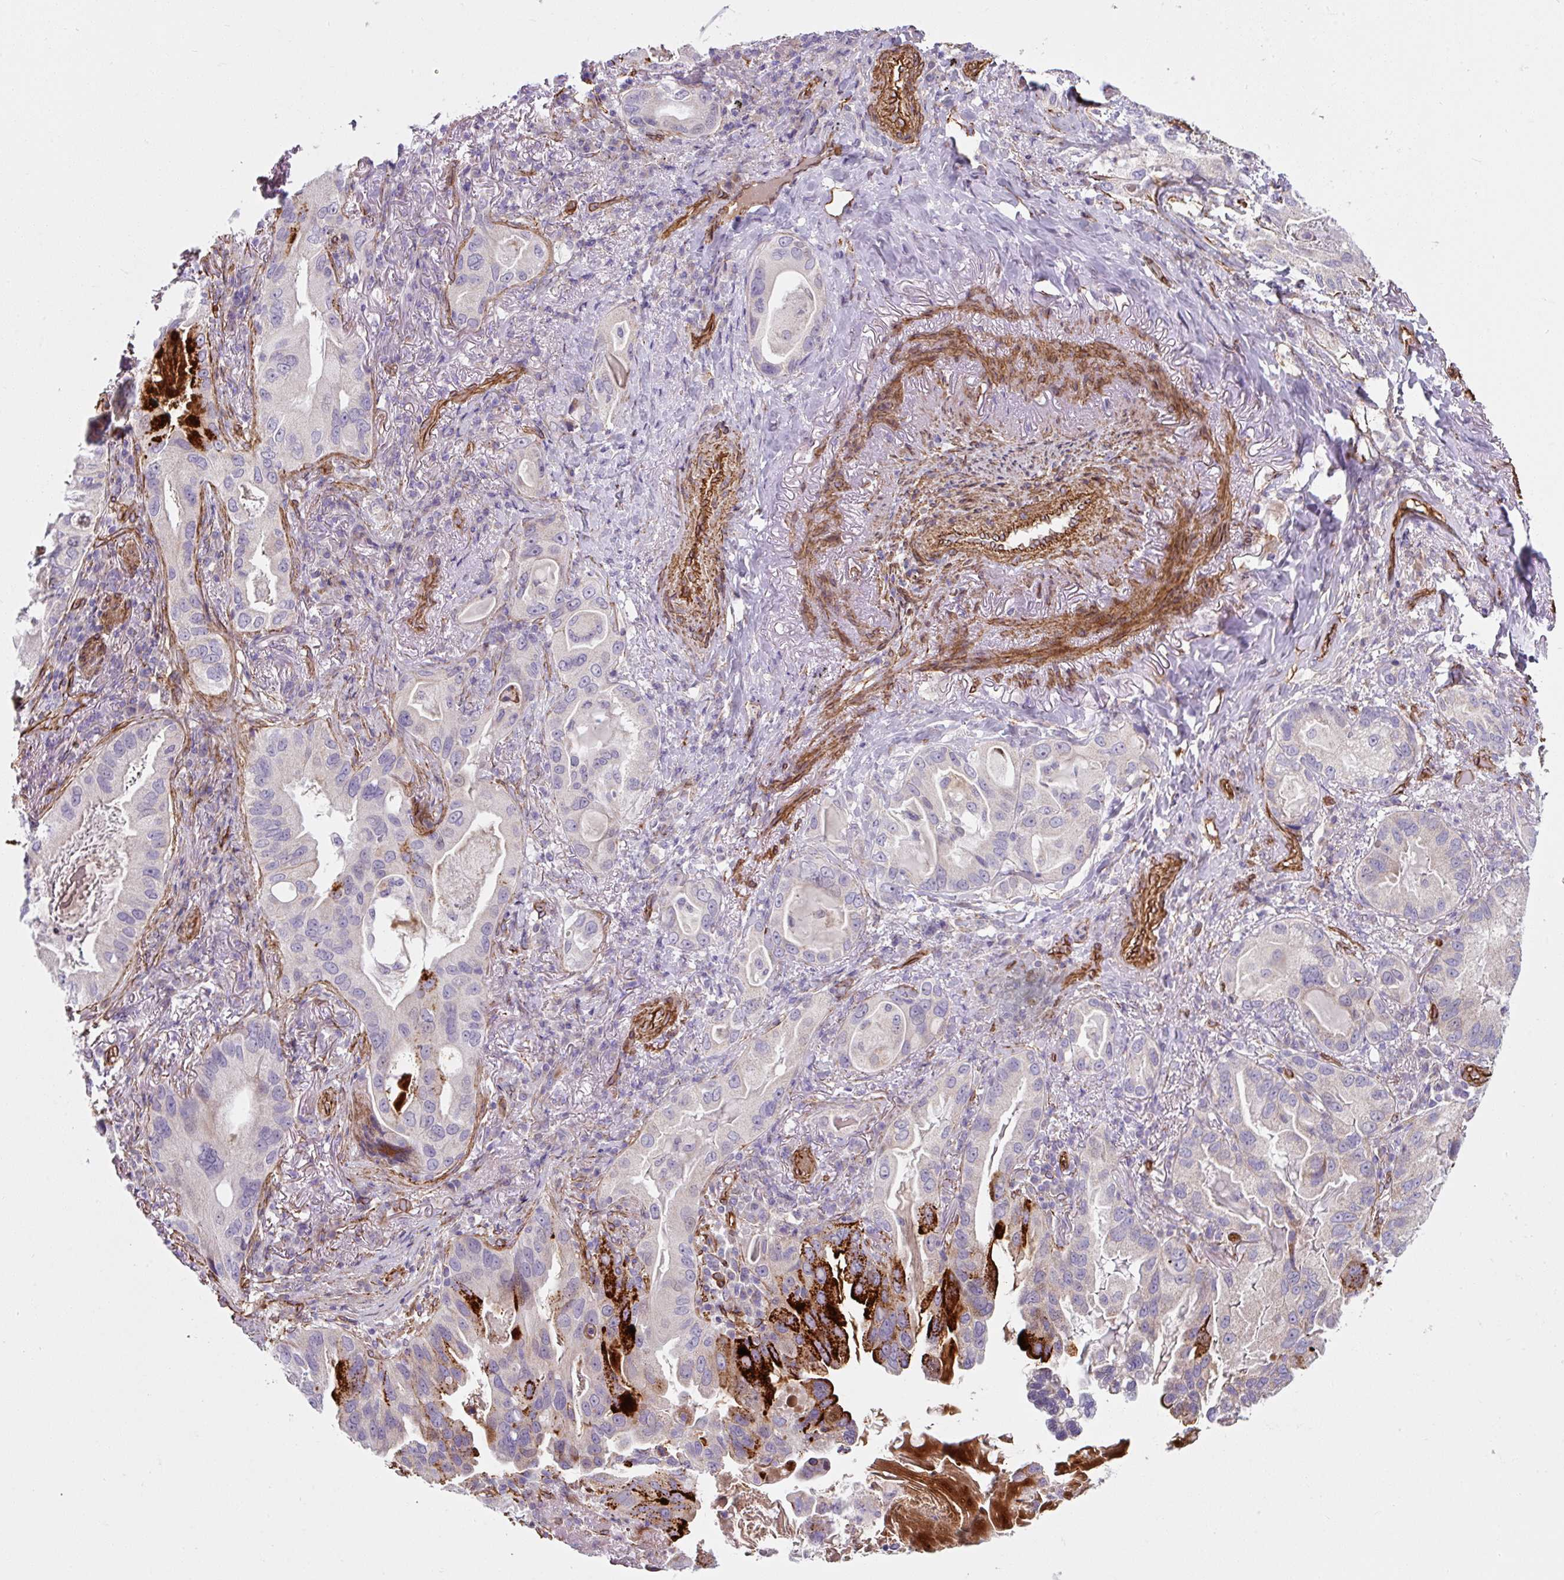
{"staining": {"intensity": "negative", "quantity": "none", "location": "none"}, "tissue": "lung cancer", "cell_type": "Tumor cells", "image_type": "cancer", "snomed": [{"axis": "morphology", "description": "Adenocarcinoma, NOS"}, {"axis": "topography", "description": "Lung"}], "caption": "Lung cancer was stained to show a protein in brown. There is no significant expression in tumor cells.", "gene": "ANKUB1", "patient": {"sex": "female", "age": 69}}